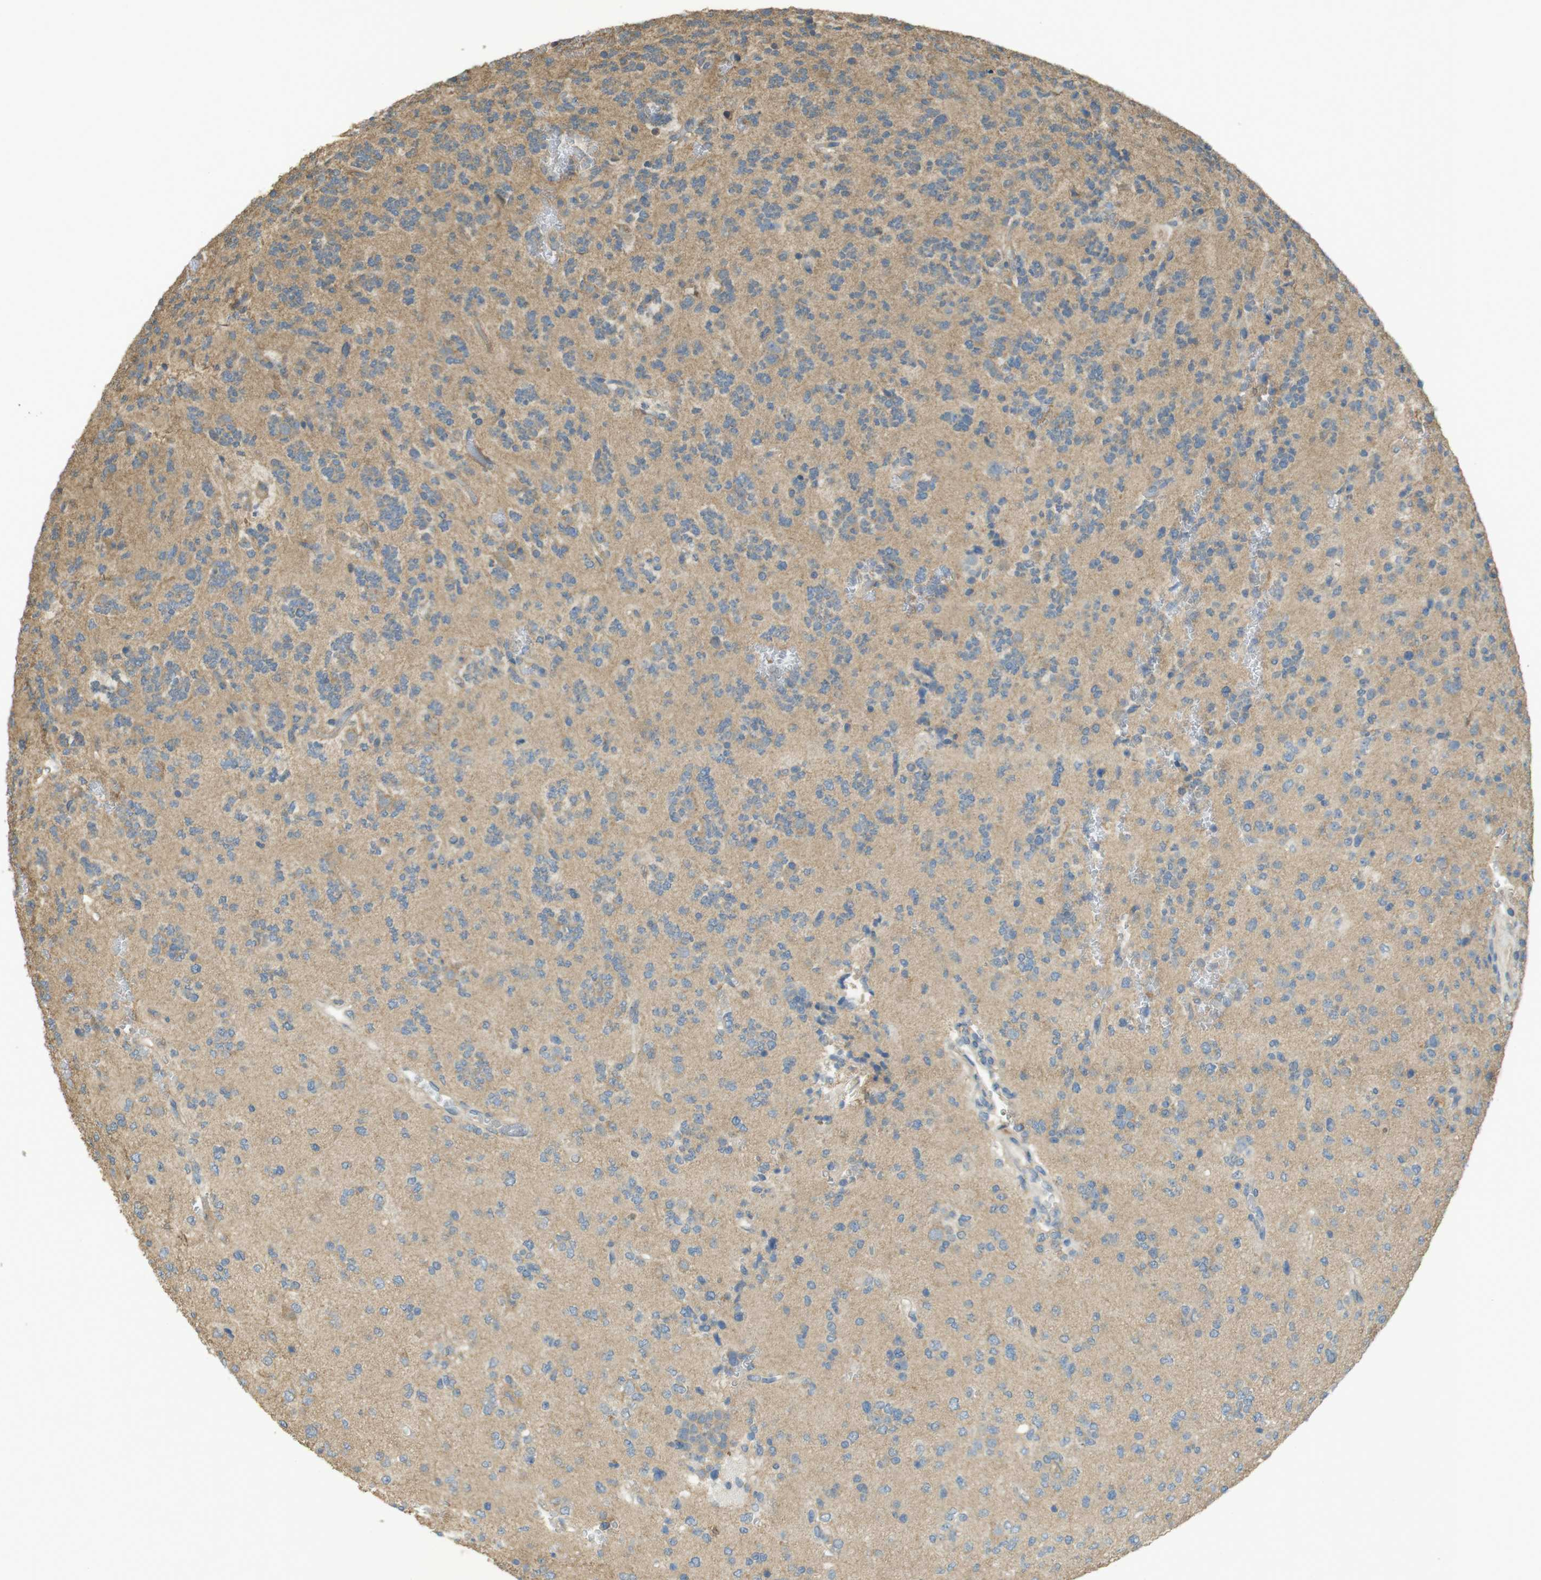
{"staining": {"intensity": "moderate", "quantity": "<25%", "location": "cytoplasmic/membranous"}, "tissue": "glioma", "cell_type": "Tumor cells", "image_type": "cancer", "snomed": [{"axis": "morphology", "description": "Glioma, malignant, Low grade"}, {"axis": "topography", "description": "Brain"}], "caption": "A brown stain highlights moderate cytoplasmic/membranous staining of a protein in glioma tumor cells. The staining was performed using DAB (3,3'-diaminobenzidine) to visualize the protein expression in brown, while the nuclei were stained in blue with hematoxylin (Magnification: 20x).", "gene": "ZDHHC20", "patient": {"sex": "male", "age": 38}}